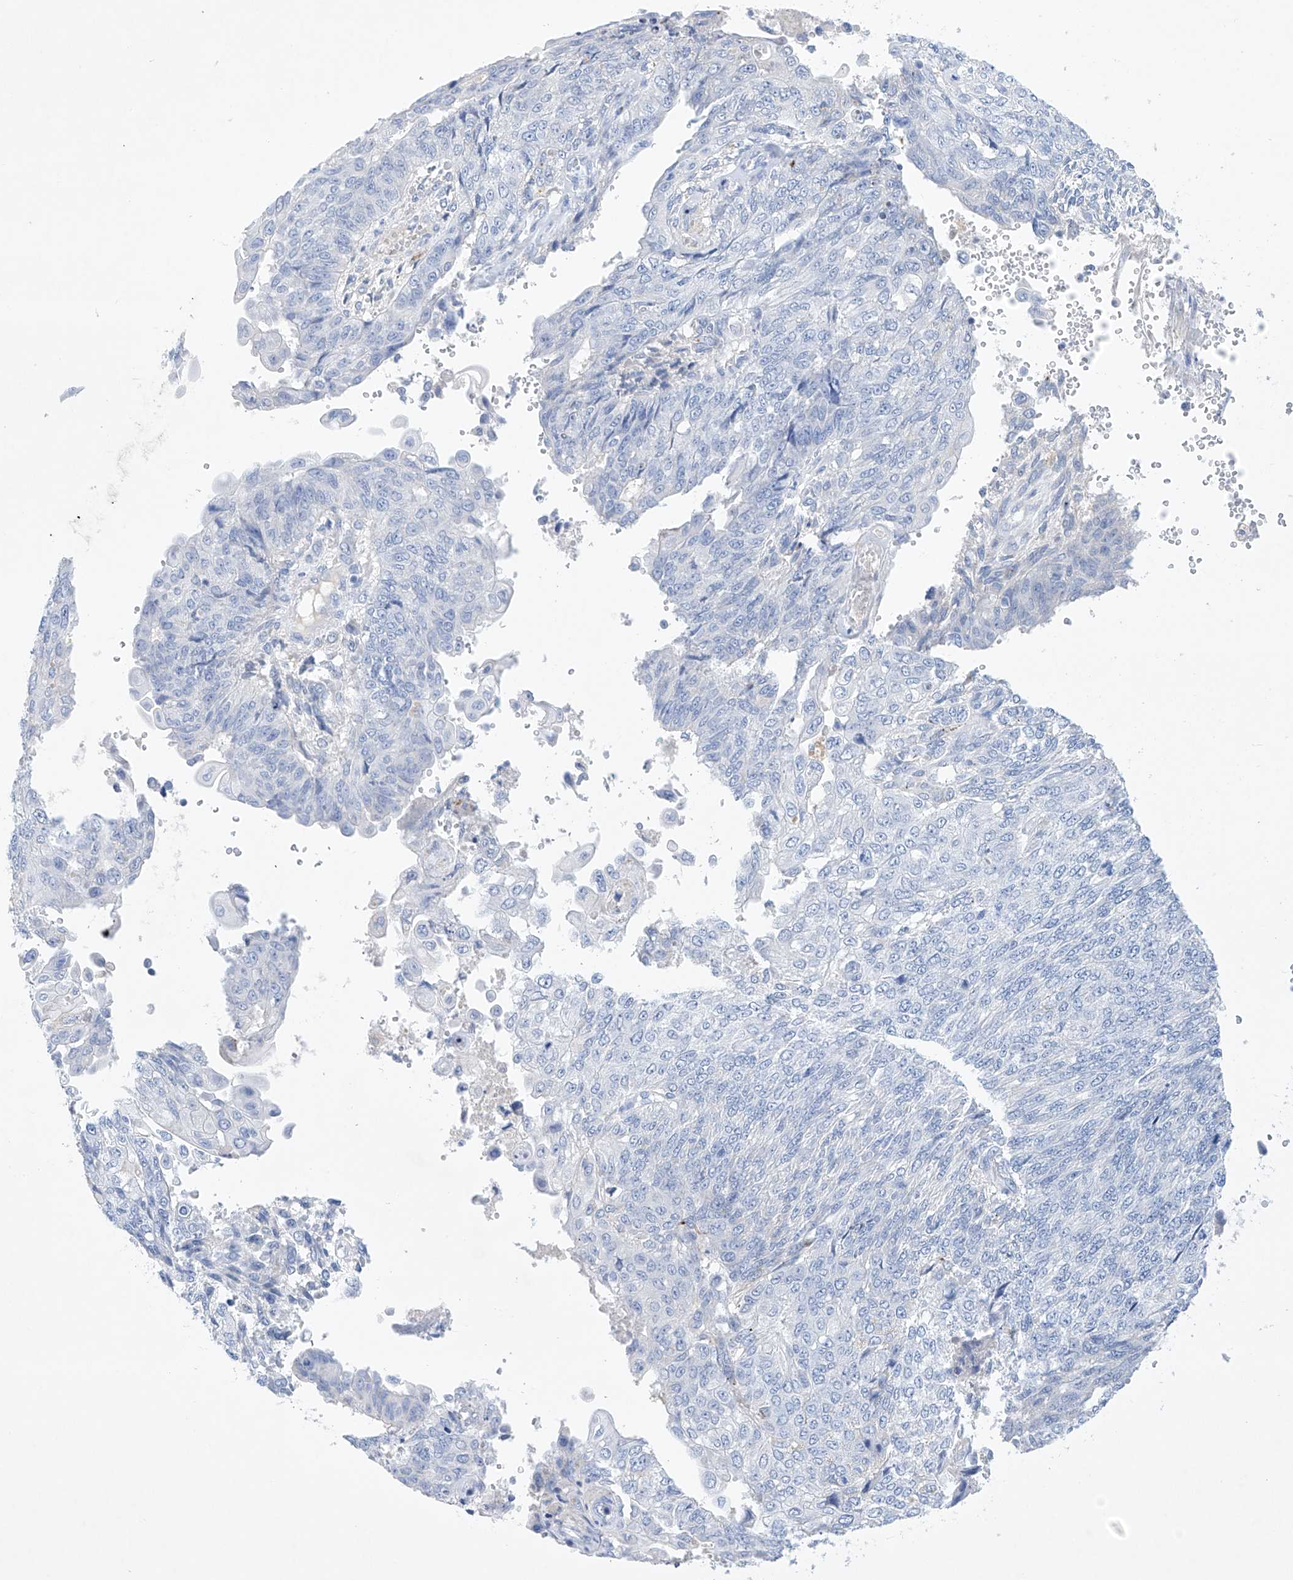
{"staining": {"intensity": "negative", "quantity": "none", "location": "none"}, "tissue": "endometrial cancer", "cell_type": "Tumor cells", "image_type": "cancer", "snomed": [{"axis": "morphology", "description": "Adenocarcinoma, NOS"}, {"axis": "topography", "description": "Endometrium"}], "caption": "A histopathology image of human endometrial cancer is negative for staining in tumor cells. Nuclei are stained in blue.", "gene": "LURAP1", "patient": {"sex": "female", "age": 32}}